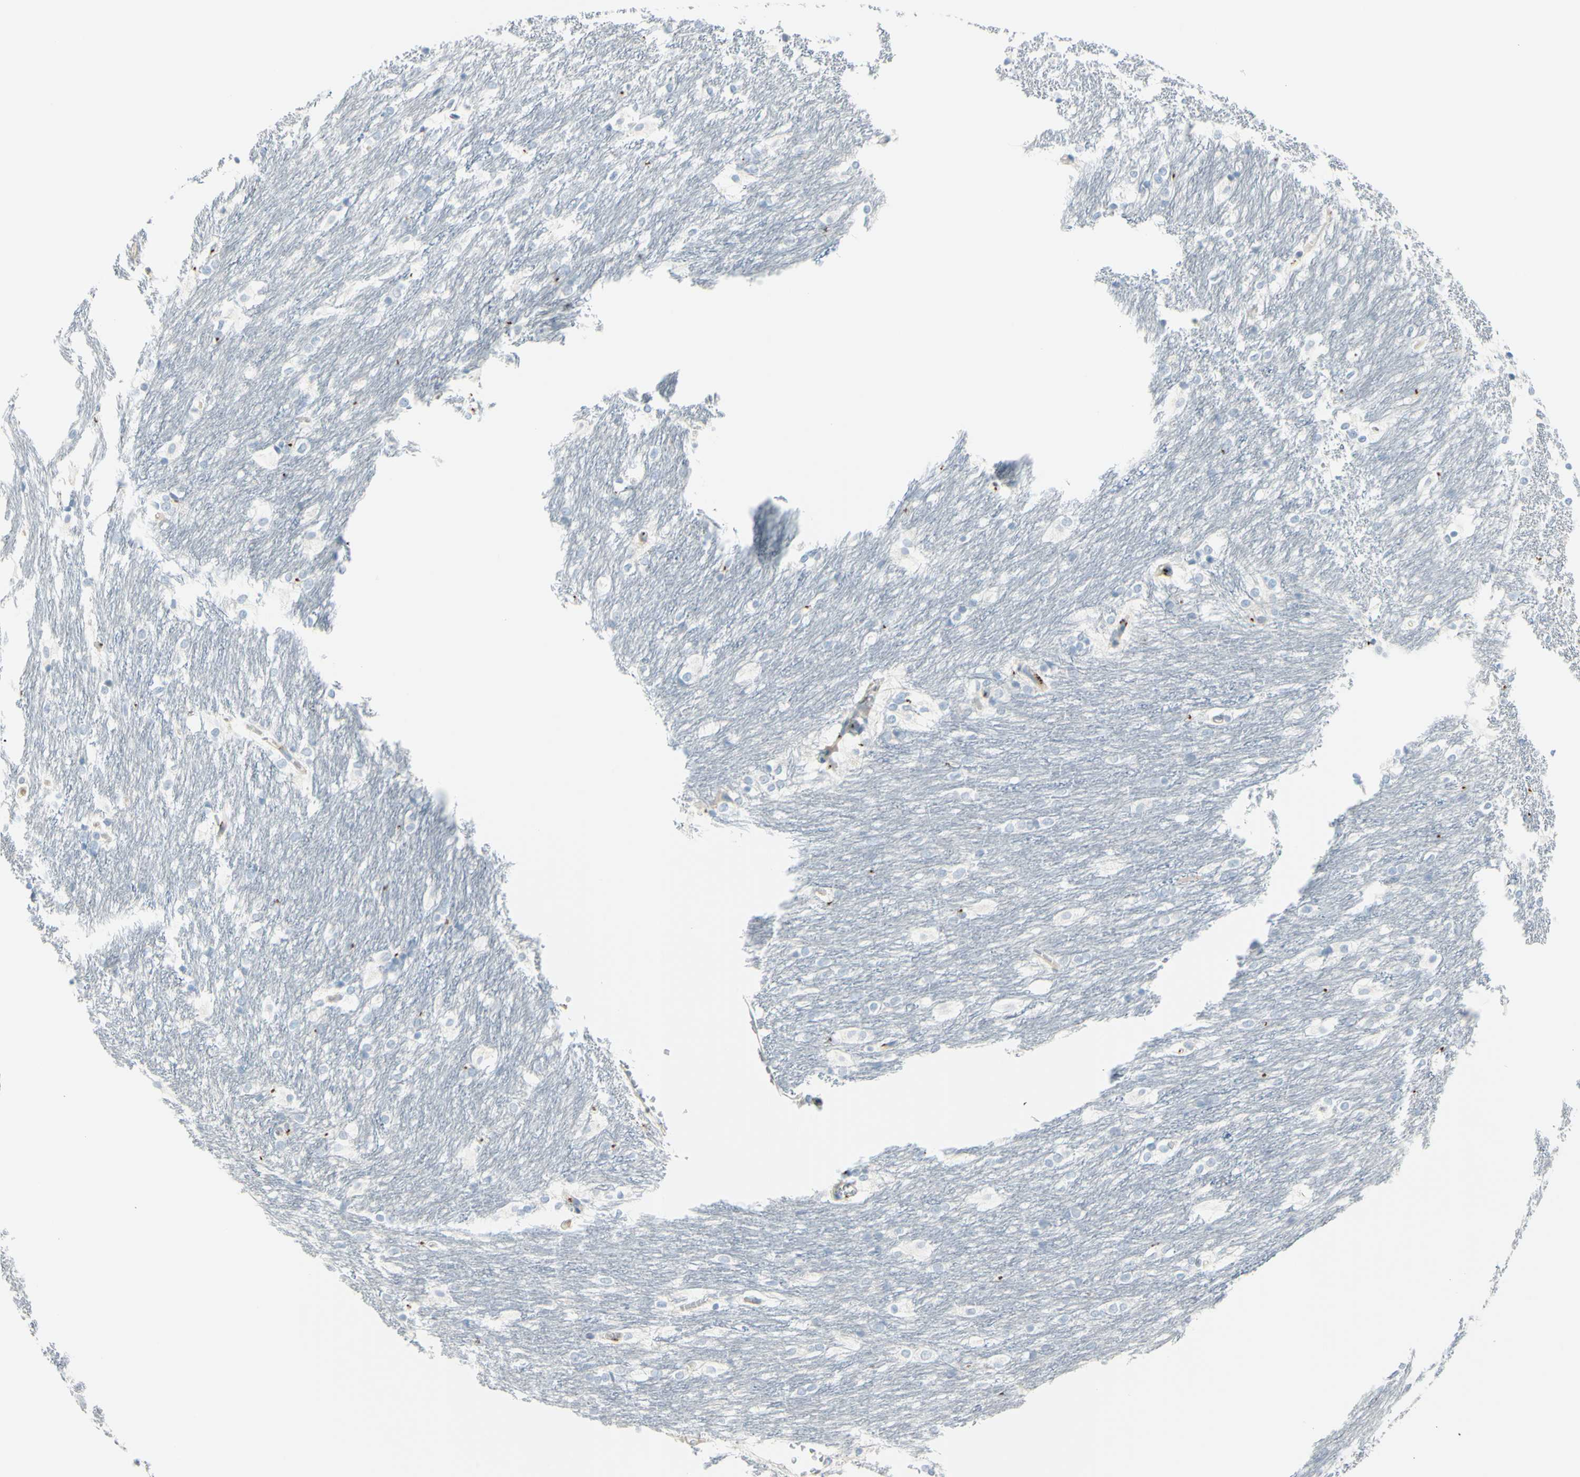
{"staining": {"intensity": "negative", "quantity": "none", "location": "none"}, "tissue": "caudate", "cell_type": "Glial cells", "image_type": "normal", "snomed": [{"axis": "morphology", "description": "Normal tissue, NOS"}, {"axis": "topography", "description": "Lateral ventricle wall"}], "caption": "A high-resolution histopathology image shows immunohistochemistry staining of benign caudate, which reveals no significant positivity in glial cells. (DAB (3,3'-diaminobenzidine) immunohistochemistry (IHC), high magnification).", "gene": "B4GALT1", "patient": {"sex": "female", "age": 19}}